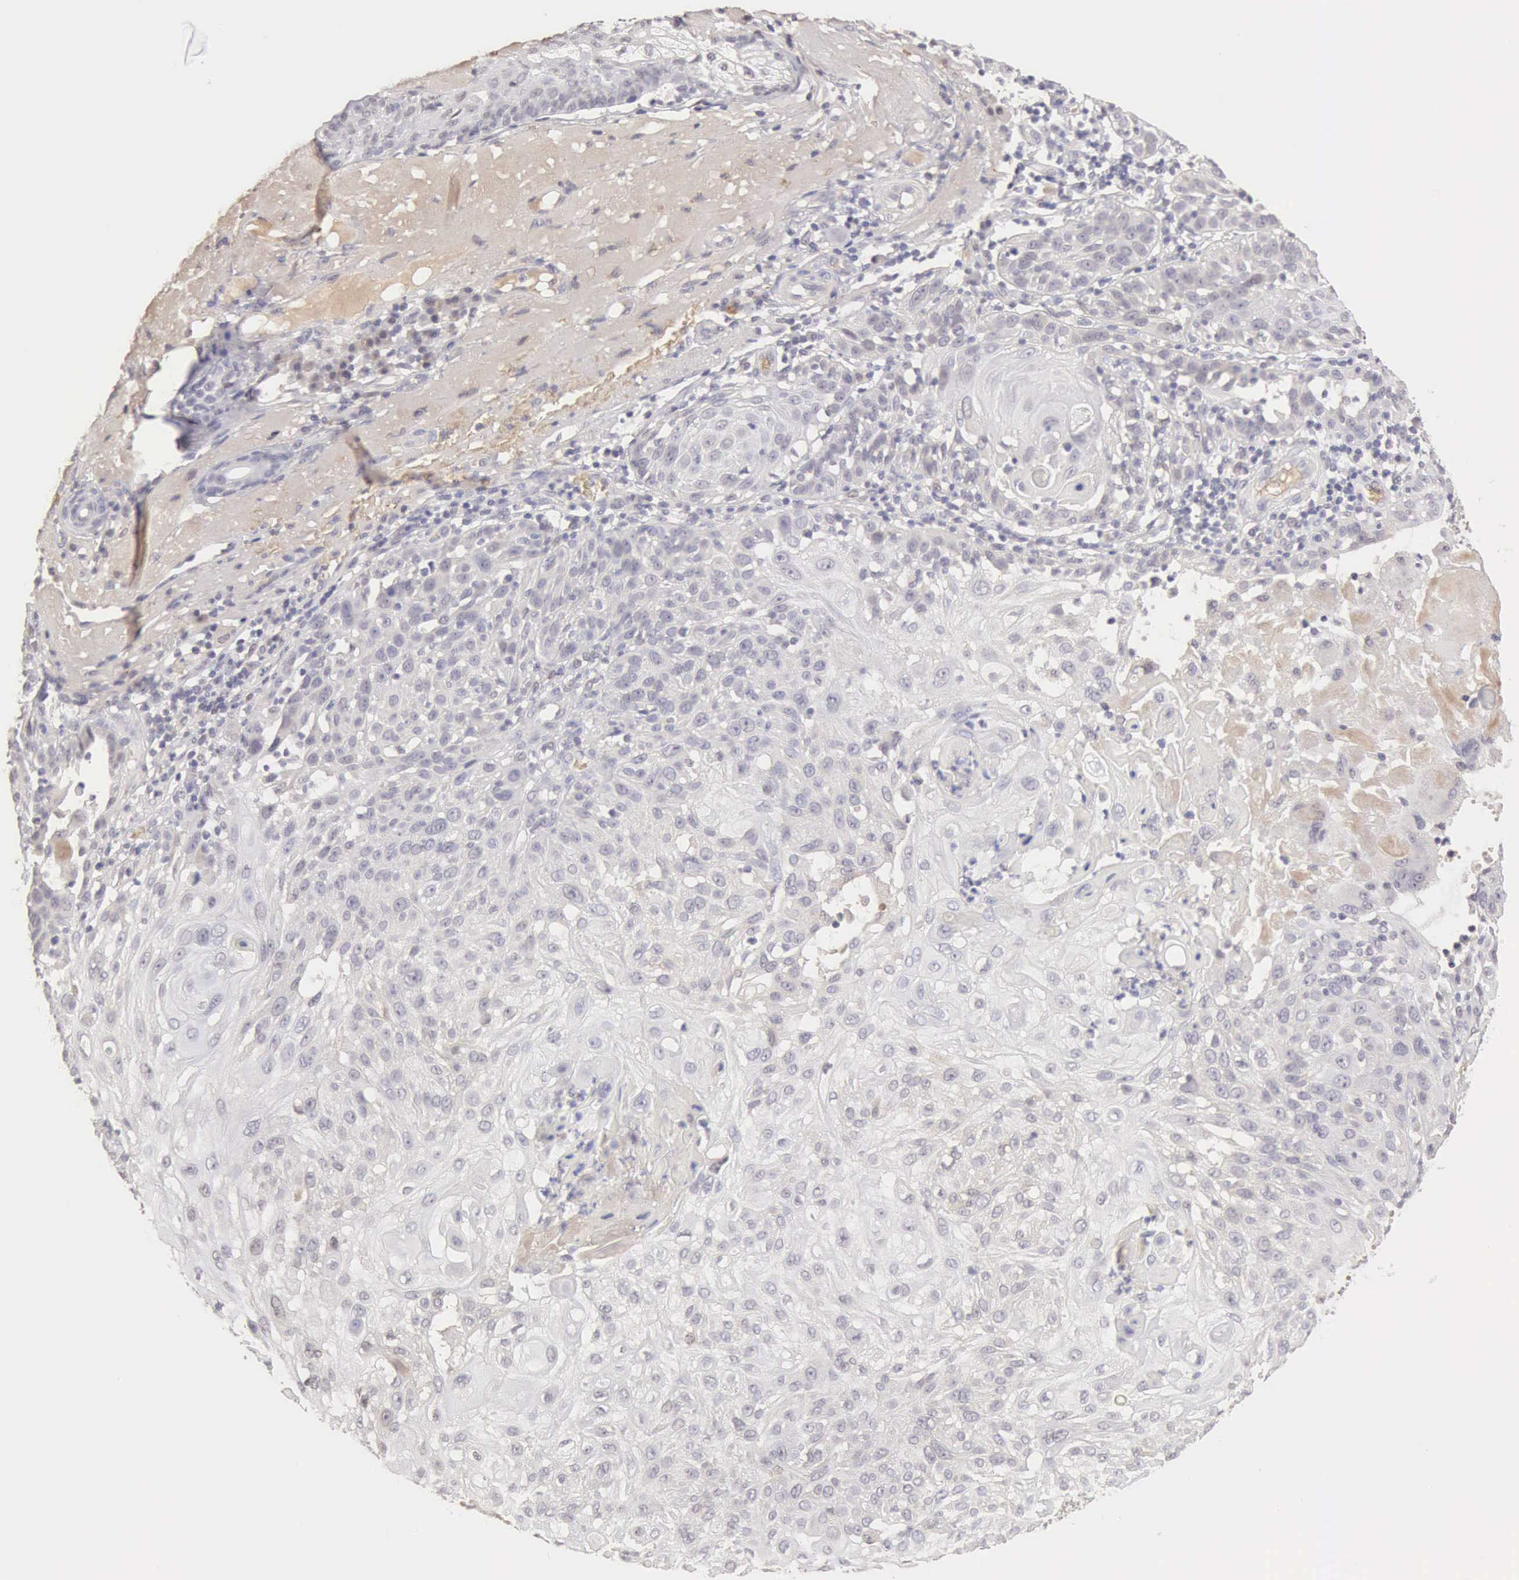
{"staining": {"intensity": "negative", "quantity": "none", "location": "none"}, "tissue": "skin cancer", "cell_type": "Tumor cells", "image_type": "cancer", "snomed": [{"axis": "morphology", "description": "Squamous cell carcinoma, NOS"}, {"axis": "topography", "description": "Skin"}], "caption": "The immunohistochemistry (IHC) histopathology image has no significant staining in tumor cells of skin squamous cell carcinoma tissue.", "gene": "CFI", "patient": {"sex": "female", "age": 89}}